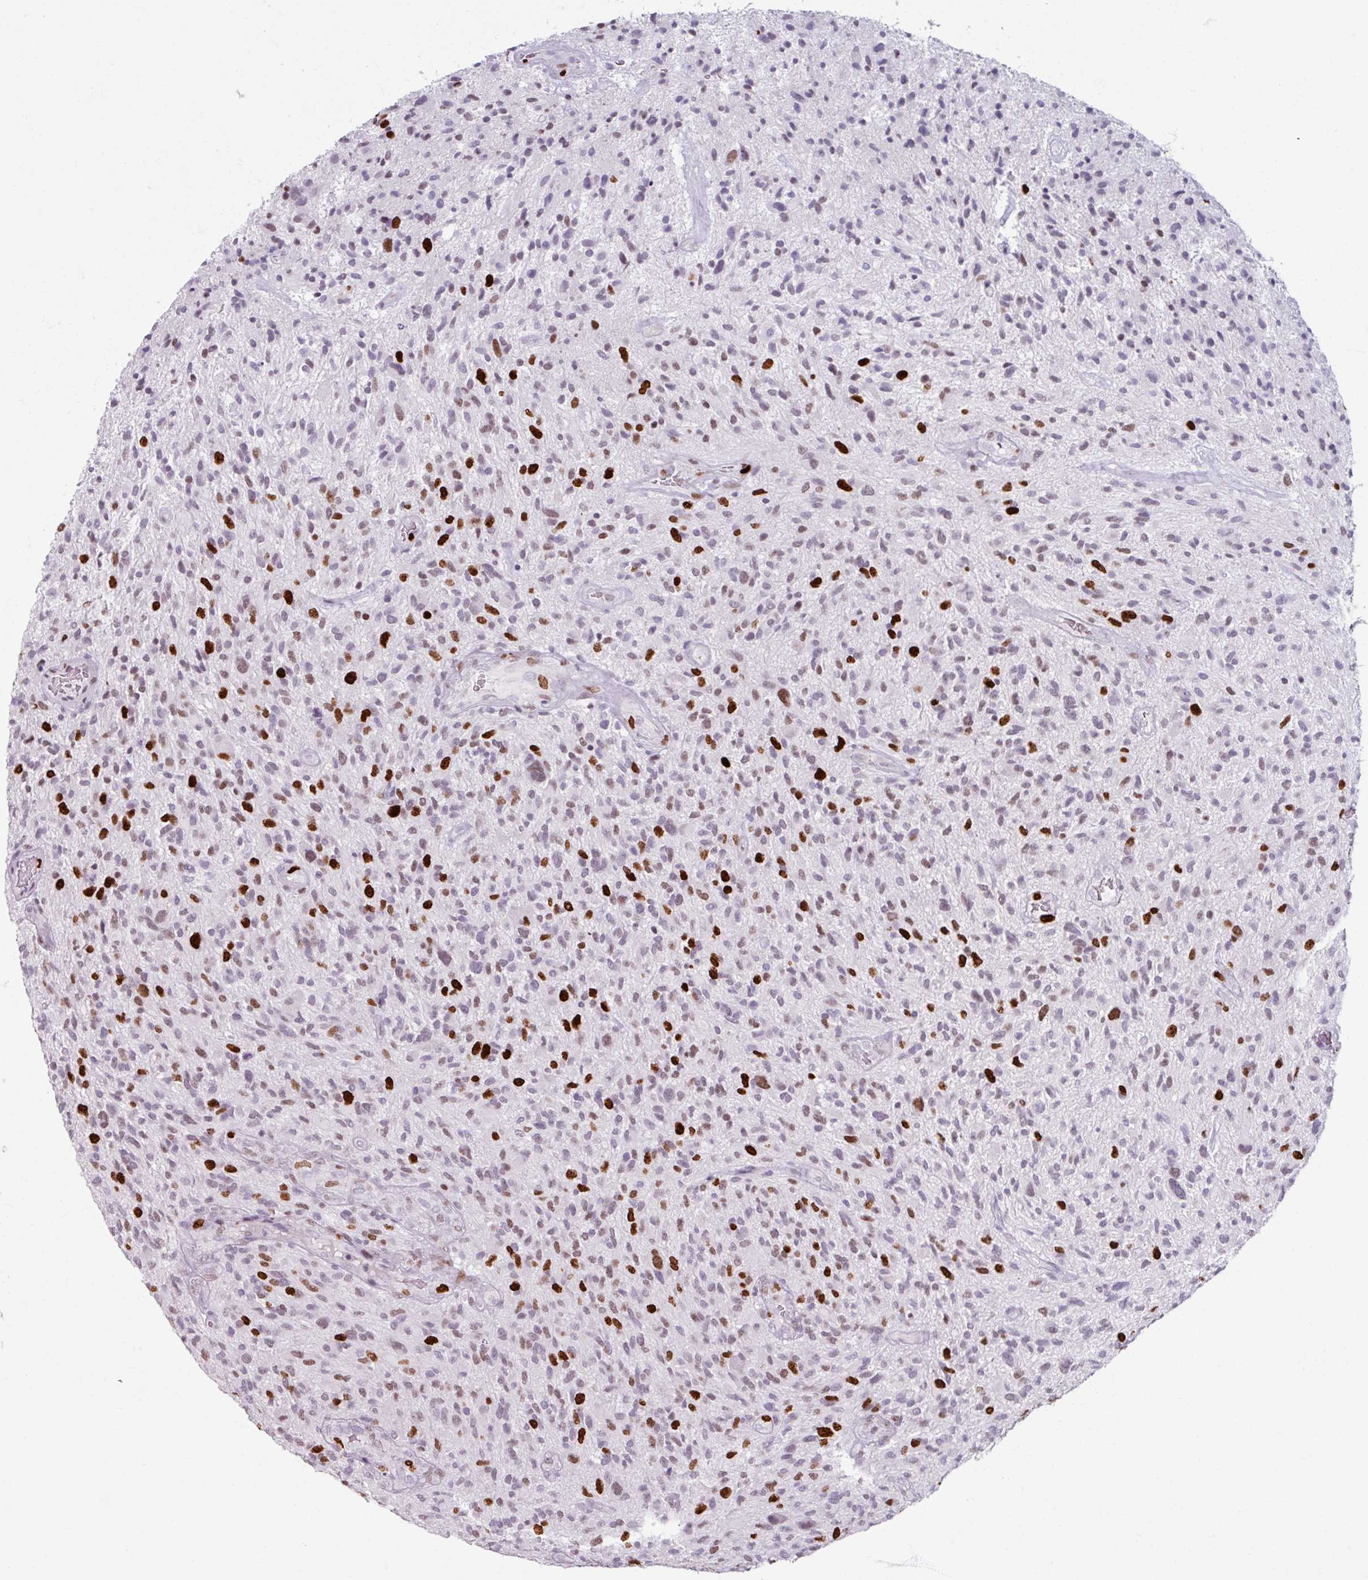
{"staining": {"intensity": "strong", "quantity": "<25%", "location": "nuclear"}, "tissue": "glioma", "cell_type": "Tumor cells", "image_type": "cancer", "snomed": [{"axis": "morphology", "description": "Glioma, malignant, High grade"}, {"axis": "topography", "description": "Brain"}], "caption": "Glioma stained for a protein demonstrates strong nuclear positivity in tumor cells.", "gene": "ATAD2", "patient": {"sex": "male", "age": 47}}